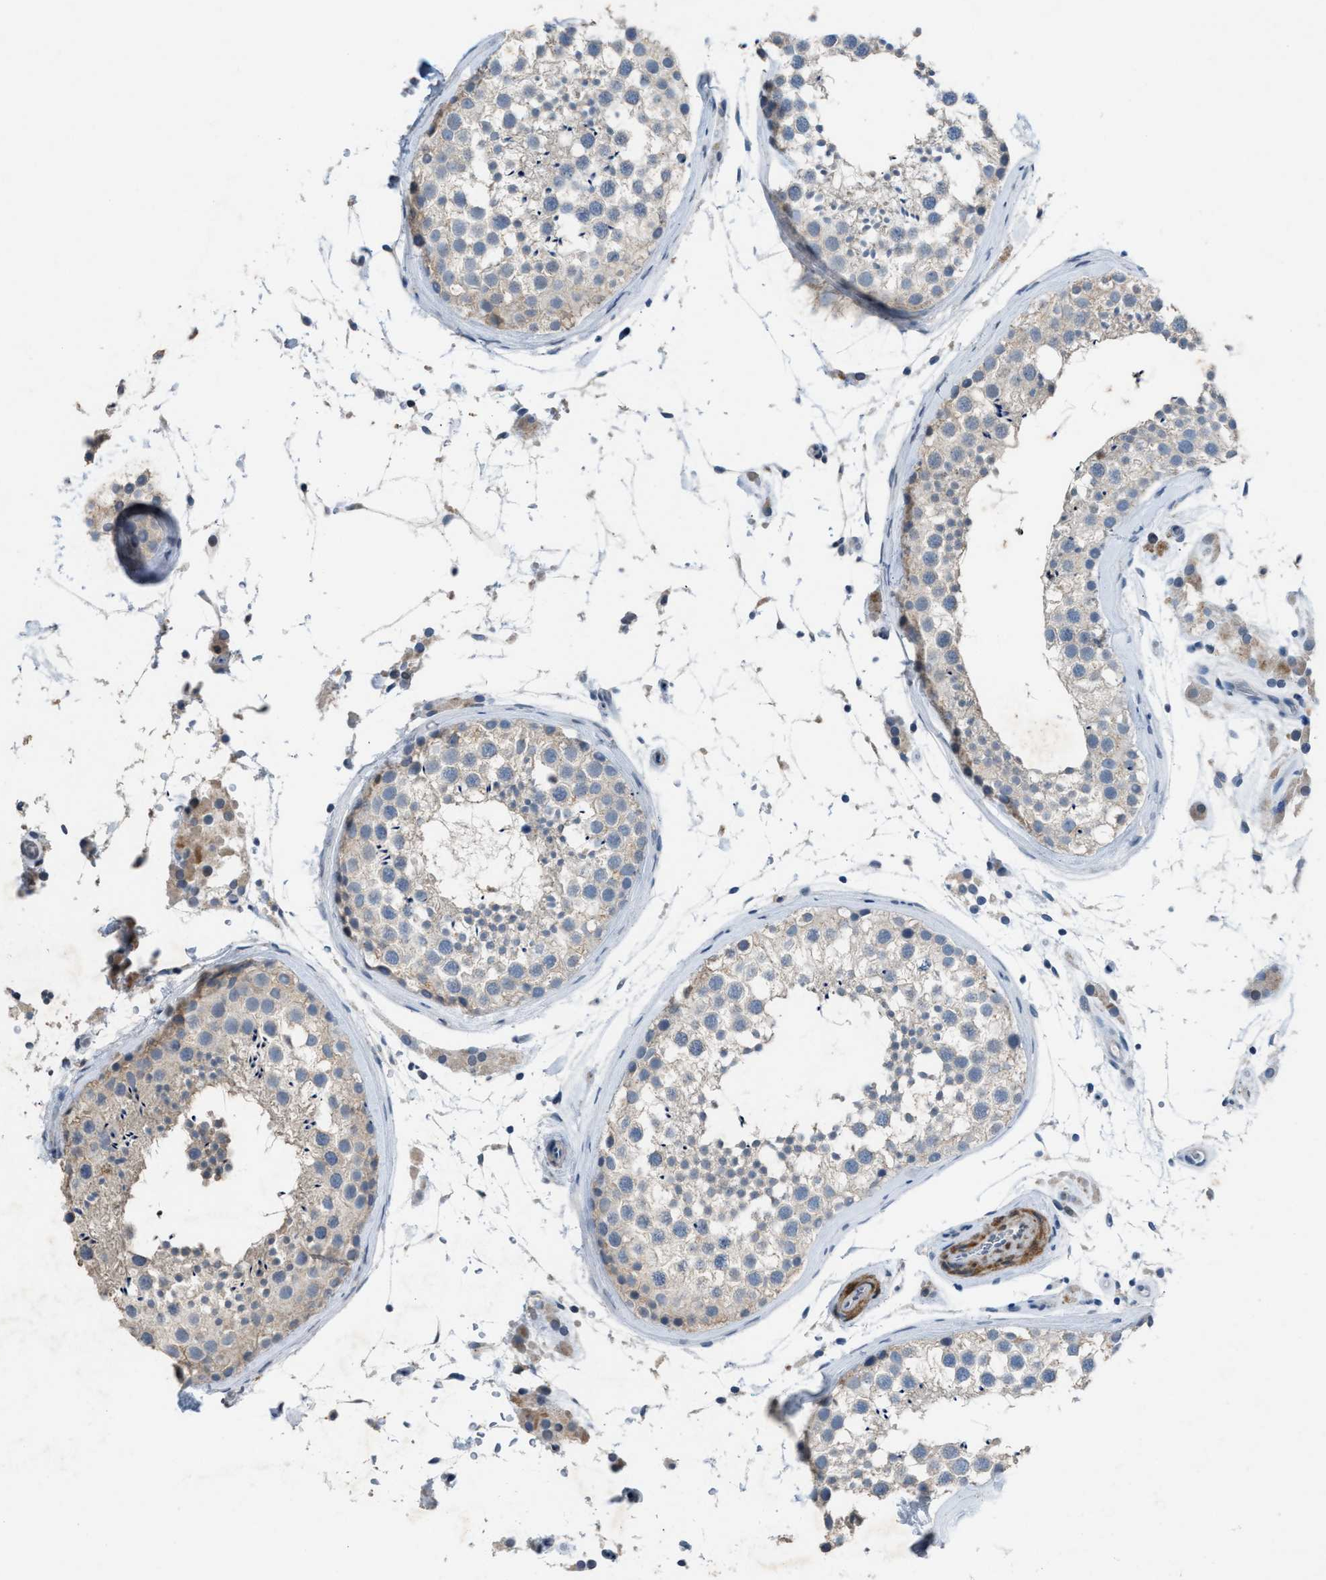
{"staining": {"intensity": "moderate", "quantity": "<25%", "location": "cytoplasmic/membranous,nuclear"}, "tissue": "testis", "cell_type": "Cells in seminiferous ducts", "image_type": "normal", "snomed": [{"axis": "morphology", "description": "Normal tissue, NOS"}, {"axis": "topography", "description": "Testis"}], "caption": "Unremarkable testis was stained to show a protein in brown. There is low levels of moderate cytoplasmic/membranous,nuclear expression in about <25% of cells in seminiferous ducts. (DAB (3,3'-diaminobenzidine) IHC, brown staining for protein, blue staining for nuclei).", "gene": "SLC5A5", "patient": {"sex": "male", "age": 46}}